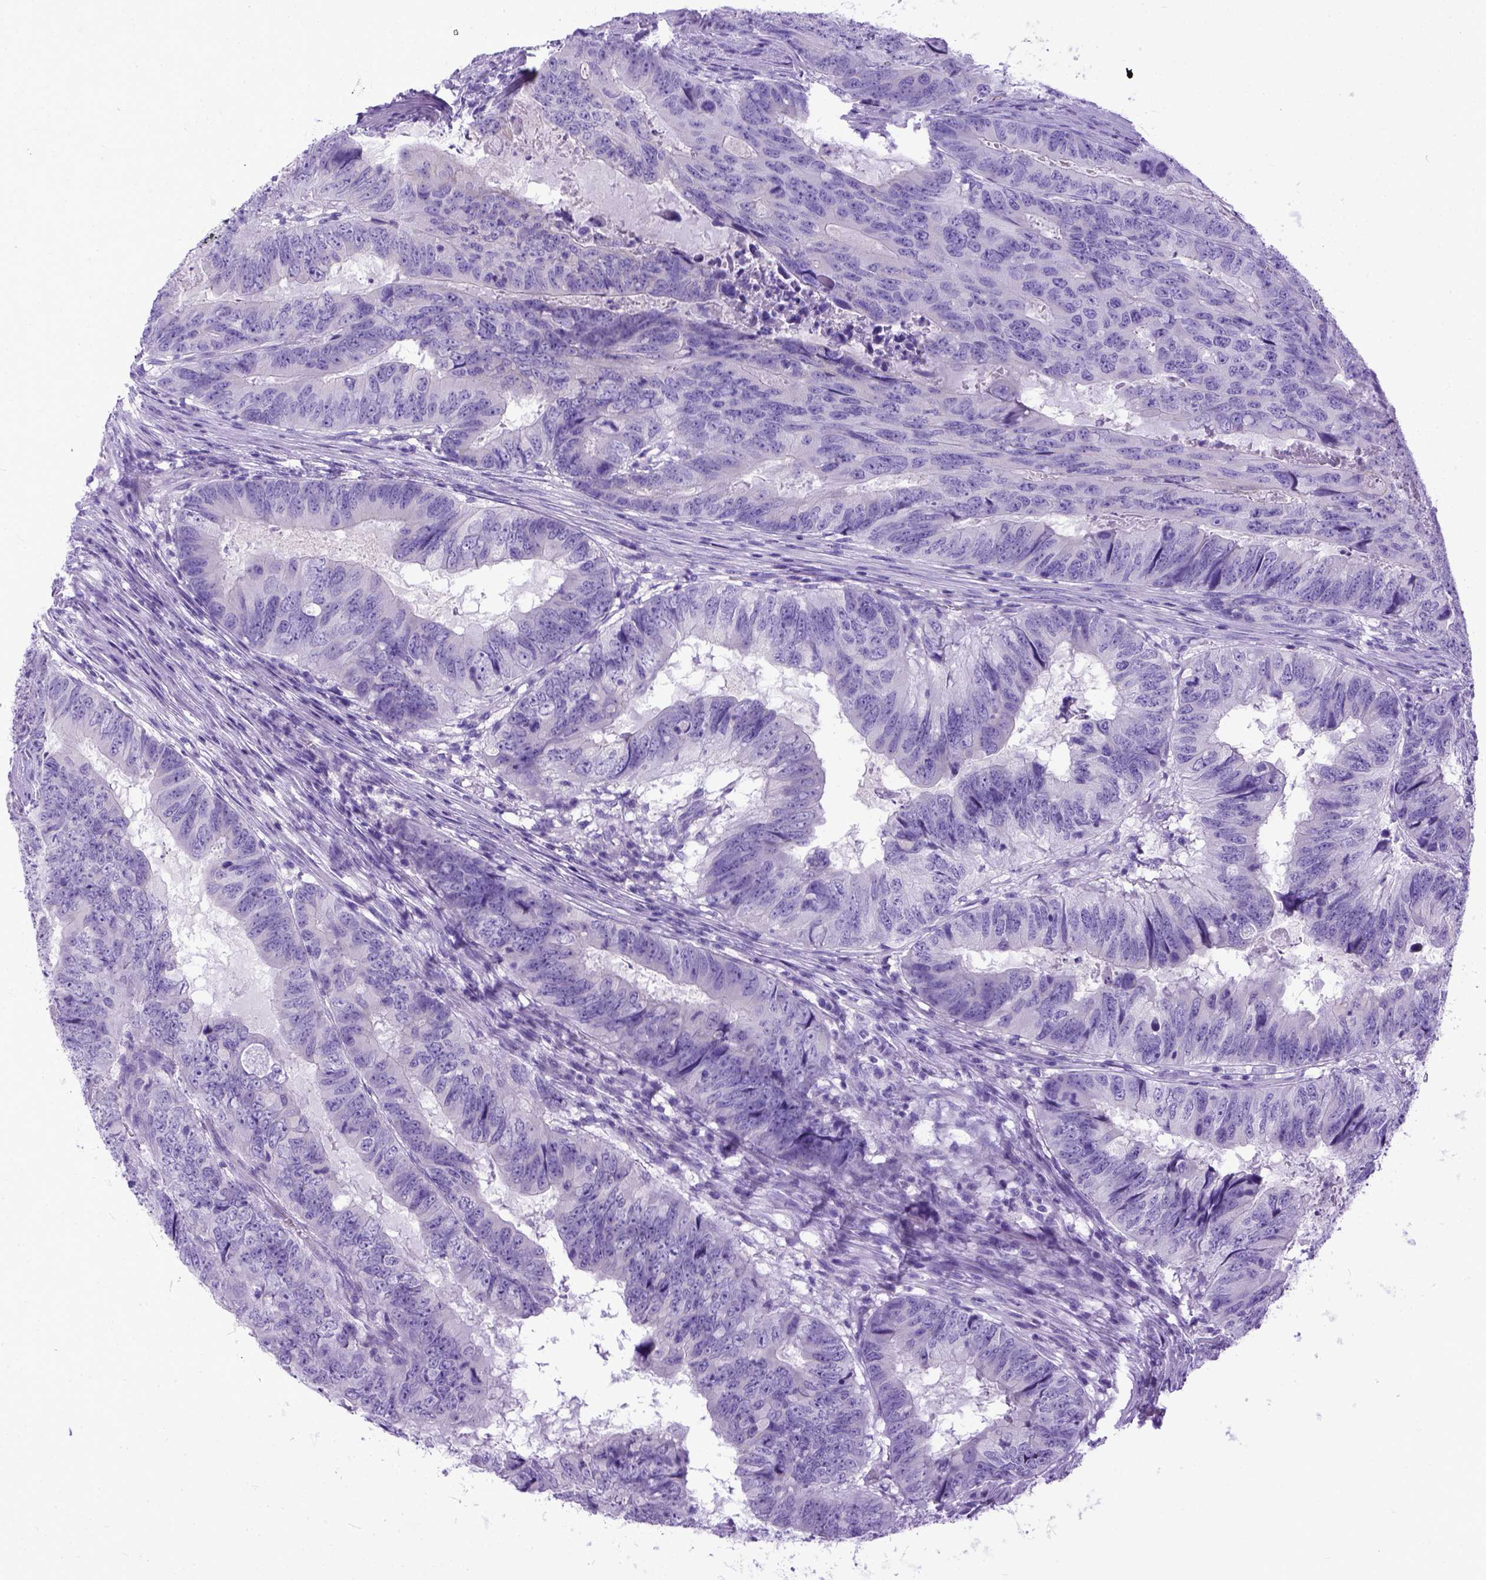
{"staining": {"intensity": "negative", "quantity": "none", "location": "none"}, "tissue": "colorectal cancer", "cell_type": "Tumor cells", "image_type": "cancer", "snomed": [{"axis": "morphology", "description": "Adenocarcinoma, NOS"}, {"axis": "topography", "description": "Colon"}], "caption": "The histopathology image demonstrates no significant positivity in tumor cells of colorectal cancer.", "gene": "PPL", "patient": {"sex": "male", "age": 79}}